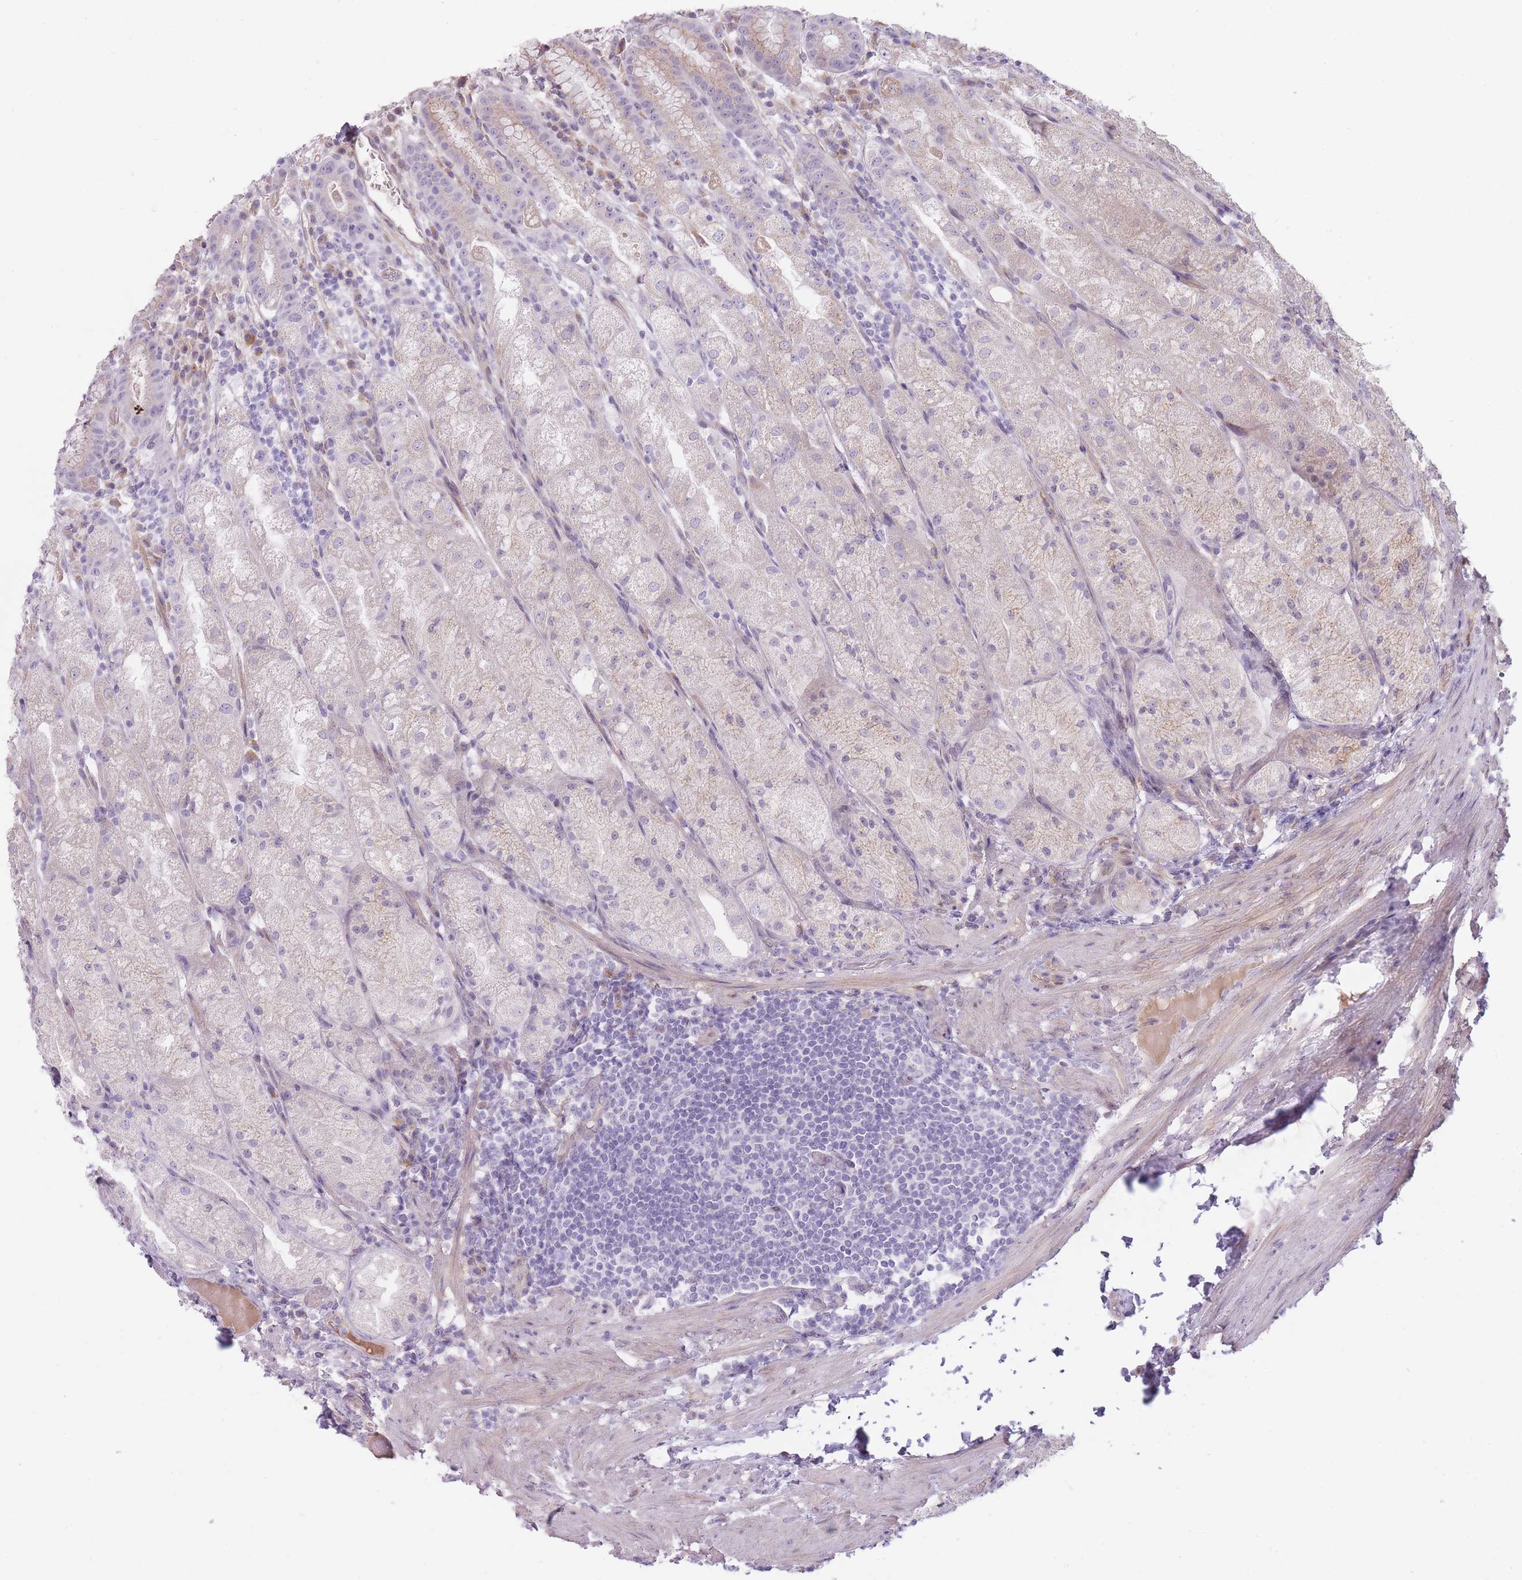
{"staining": {"intensity": "moderate", "quantity": "<25%", "location": "cytoplasmic/membranous"}, "tissue": "stomach", "cell_type": "Glandular cells", "image_type": "normal", "snomed": [{"axis": "morphology", "description": "Normal tissue, NOS"}, {"axis": "topography", "description": "Stomach, upper"}], "caption": "Immunohistochemistry (IHC) of unremarkable stomach demonstrates low levels of moderate cytoplasmic/membranous positivity in about <25% of glandular cells.", "gene": "PGRMC2", "patient": {"sex": "male", "age": 52}}